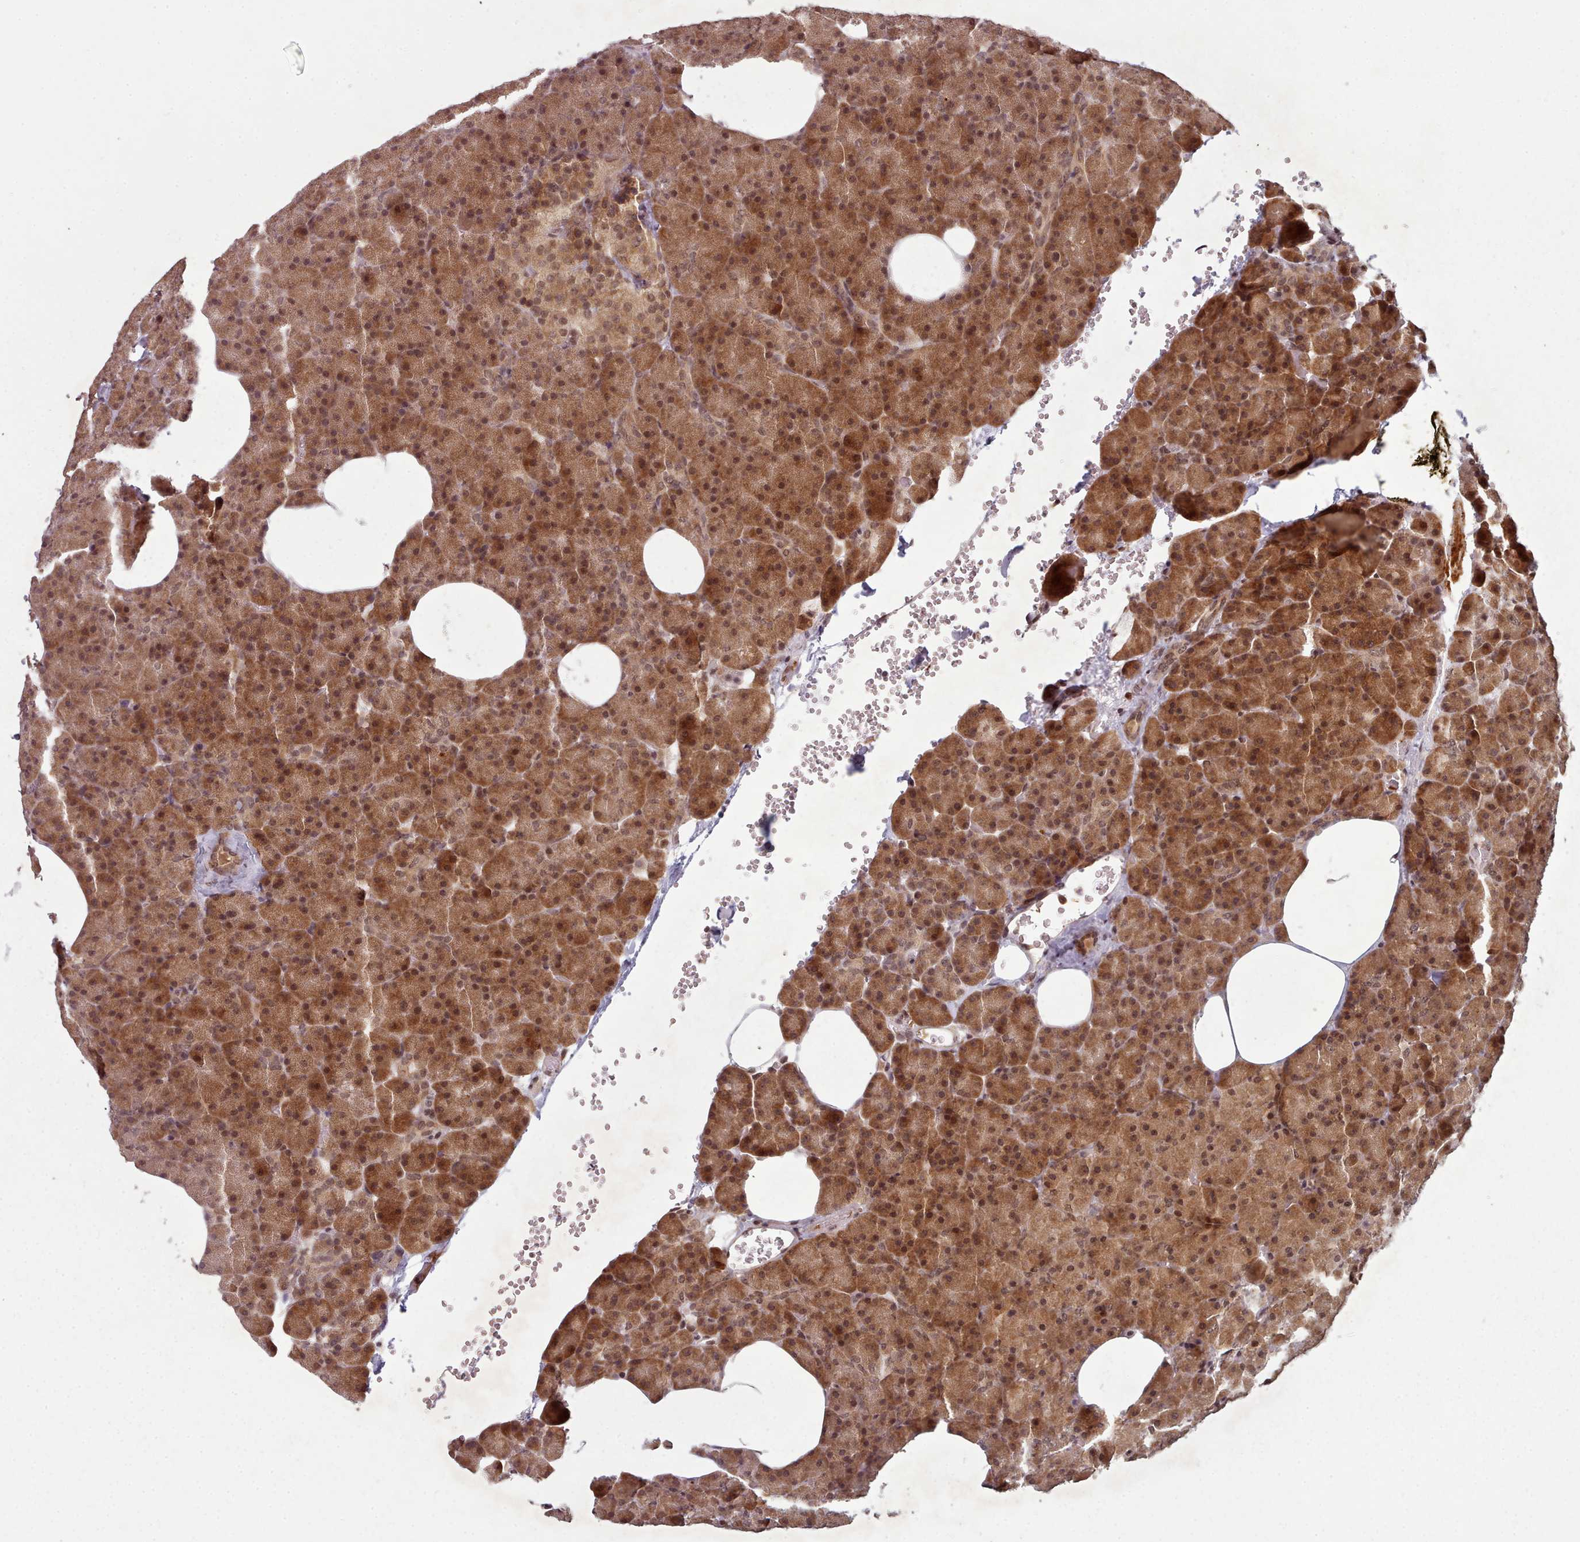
{"staining": {"intensity": "moderate", "quantity": ">75%", "location": "cytoplasmic/membranous,nuclear"}, "tissue": "pancreas", "cell_type": "Exocrine glandular cells", "image_type": "normal", "snomed": [{"axis": "morphology", "description": "Normal tissue, NOS"}, {"axis": "morphology", "description": "Carcinoid, malignant, NOS"}, {"axis": "topography", "description": "Pancreas"}], "caption": "Pancreas stained for a protein displays moderate cytoplasmic/membranous,nuclear positivity in exocrine glandular cells. (DAB = brown stain, brightfield microscopy at high magnification).", "gene": "DHX8", "patient": {"sex": "female", "age": 35}}